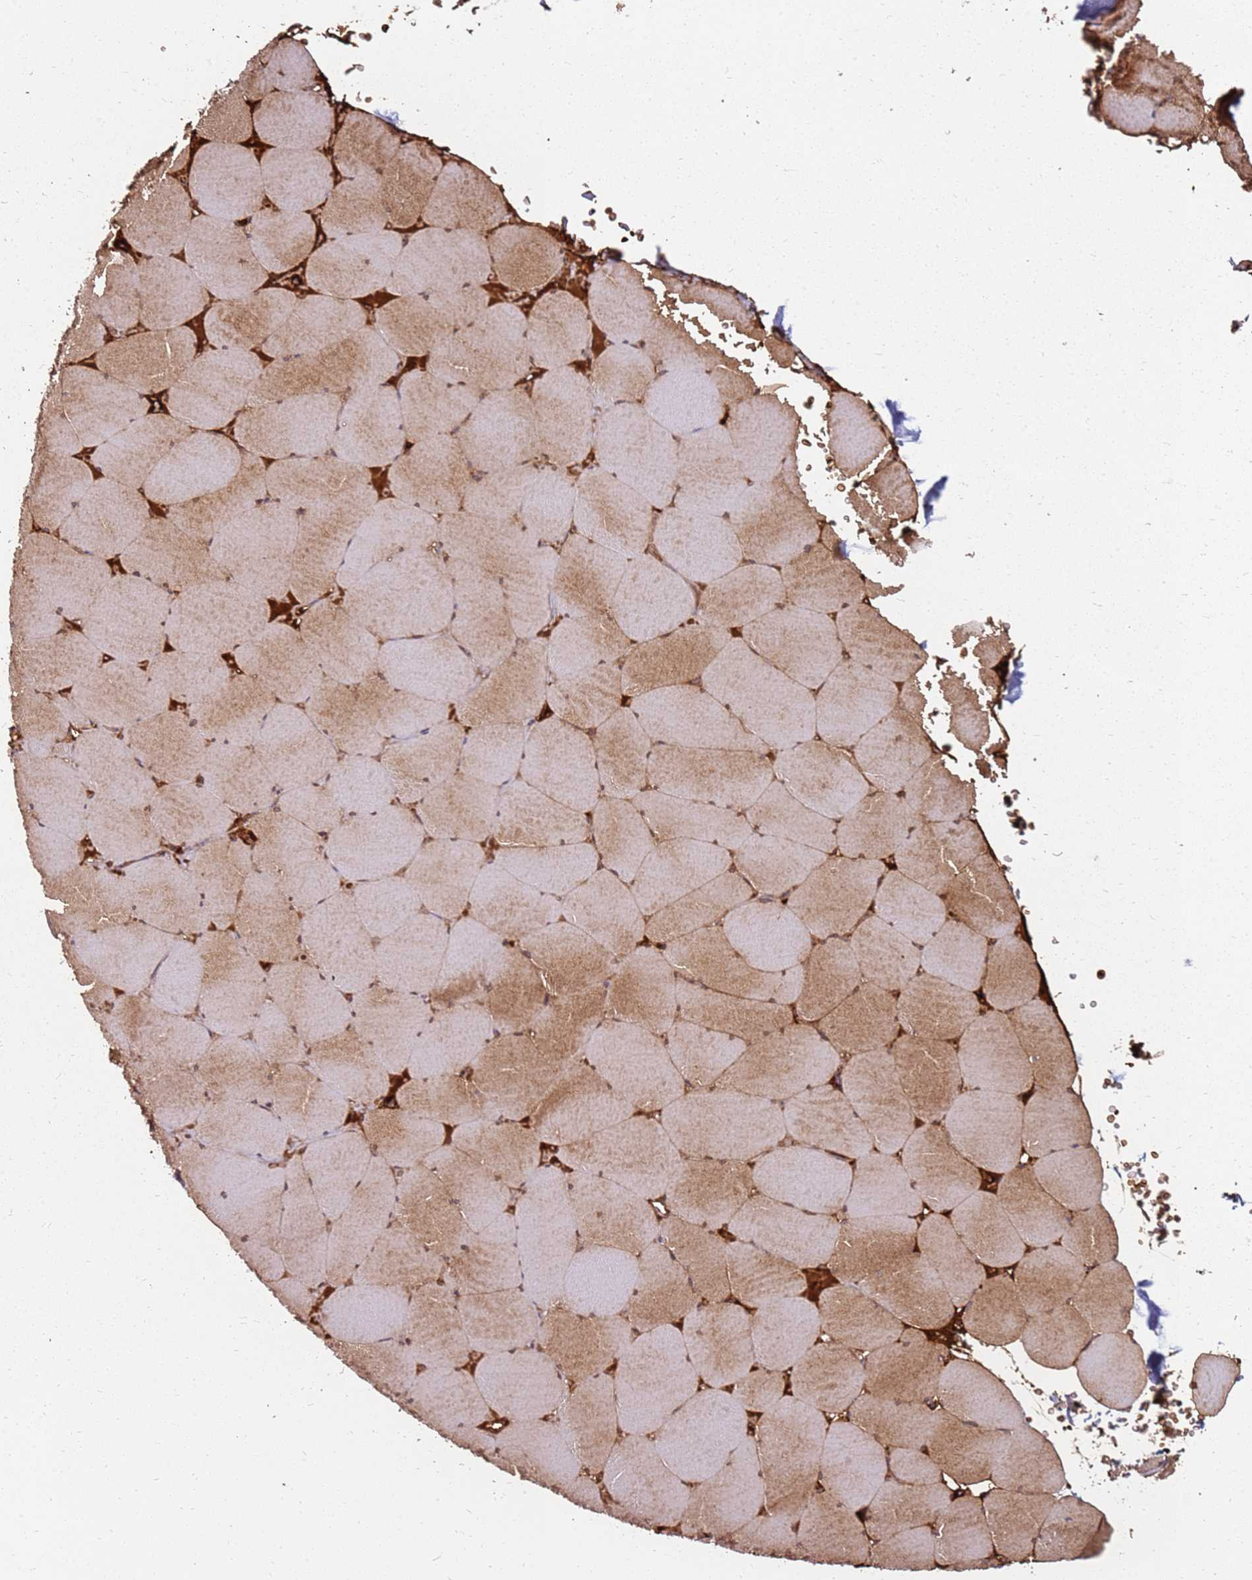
{"staining": {"intensity": "moderate", "quantity": "25%-75%", "location": "cytoplasmic/membranous,nuclear"}, "tissue": "skeletal muscle", "cell_type": "Myocytes", "image_type": "normal", "snomed": [{"axis": "morphology", "description": "Normal tissue, NOS"}, {"axis": "topography", "description": "Skeletal muscle"}, {"axis": "topography", "description": "Head-Neck"}], "caption": "Brown immunohistochemical staining in unremarkable skeletal muscle demonstrates moderate cytoplasmic/membranous,nuclear staining in about 25%-75% of myocytes.", "gene": "RNF11", "patient": {"sex": "male", "age": 66}}